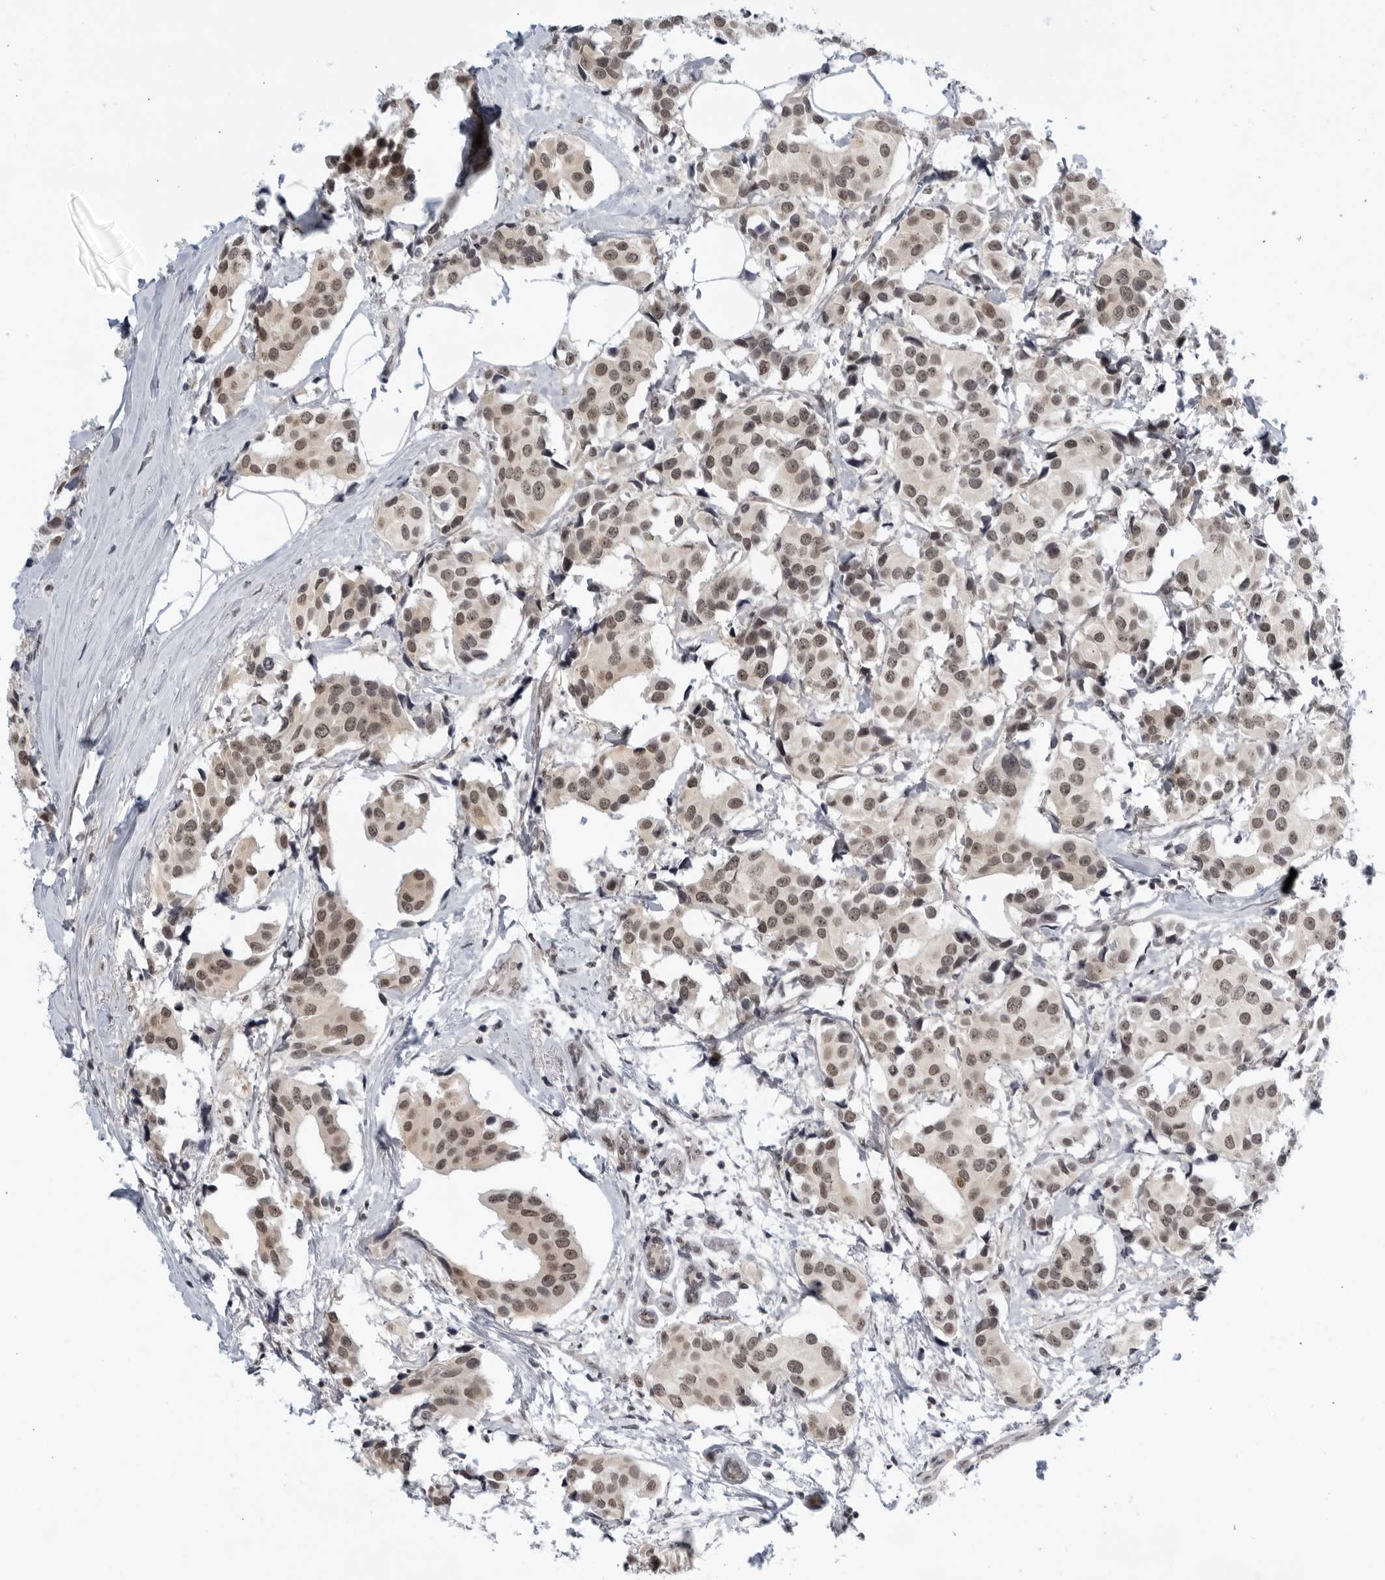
{"staining": {"intensity": "moderate", "quantity": ">75%", "location": "nuclear"}, "tissue": "breast cancer", "cell_type": "Tumor cells", "image_type": "cancer", "snomed": [{"axis": "morphology", "description": "Normal tissue, NOS"}, {"axis": "morphology", "description": "Duct carcinoma"}, {"axis": "topography", "description": "Breast"}], "caption": "A histopathology image of human breast infiltrating ductal carcinoma stained for a protein demonstrates moderate nuclear brown staining in tumor cells.", "gene": "CC2D1B", "patient": {"sex": "female", "age": 39}}